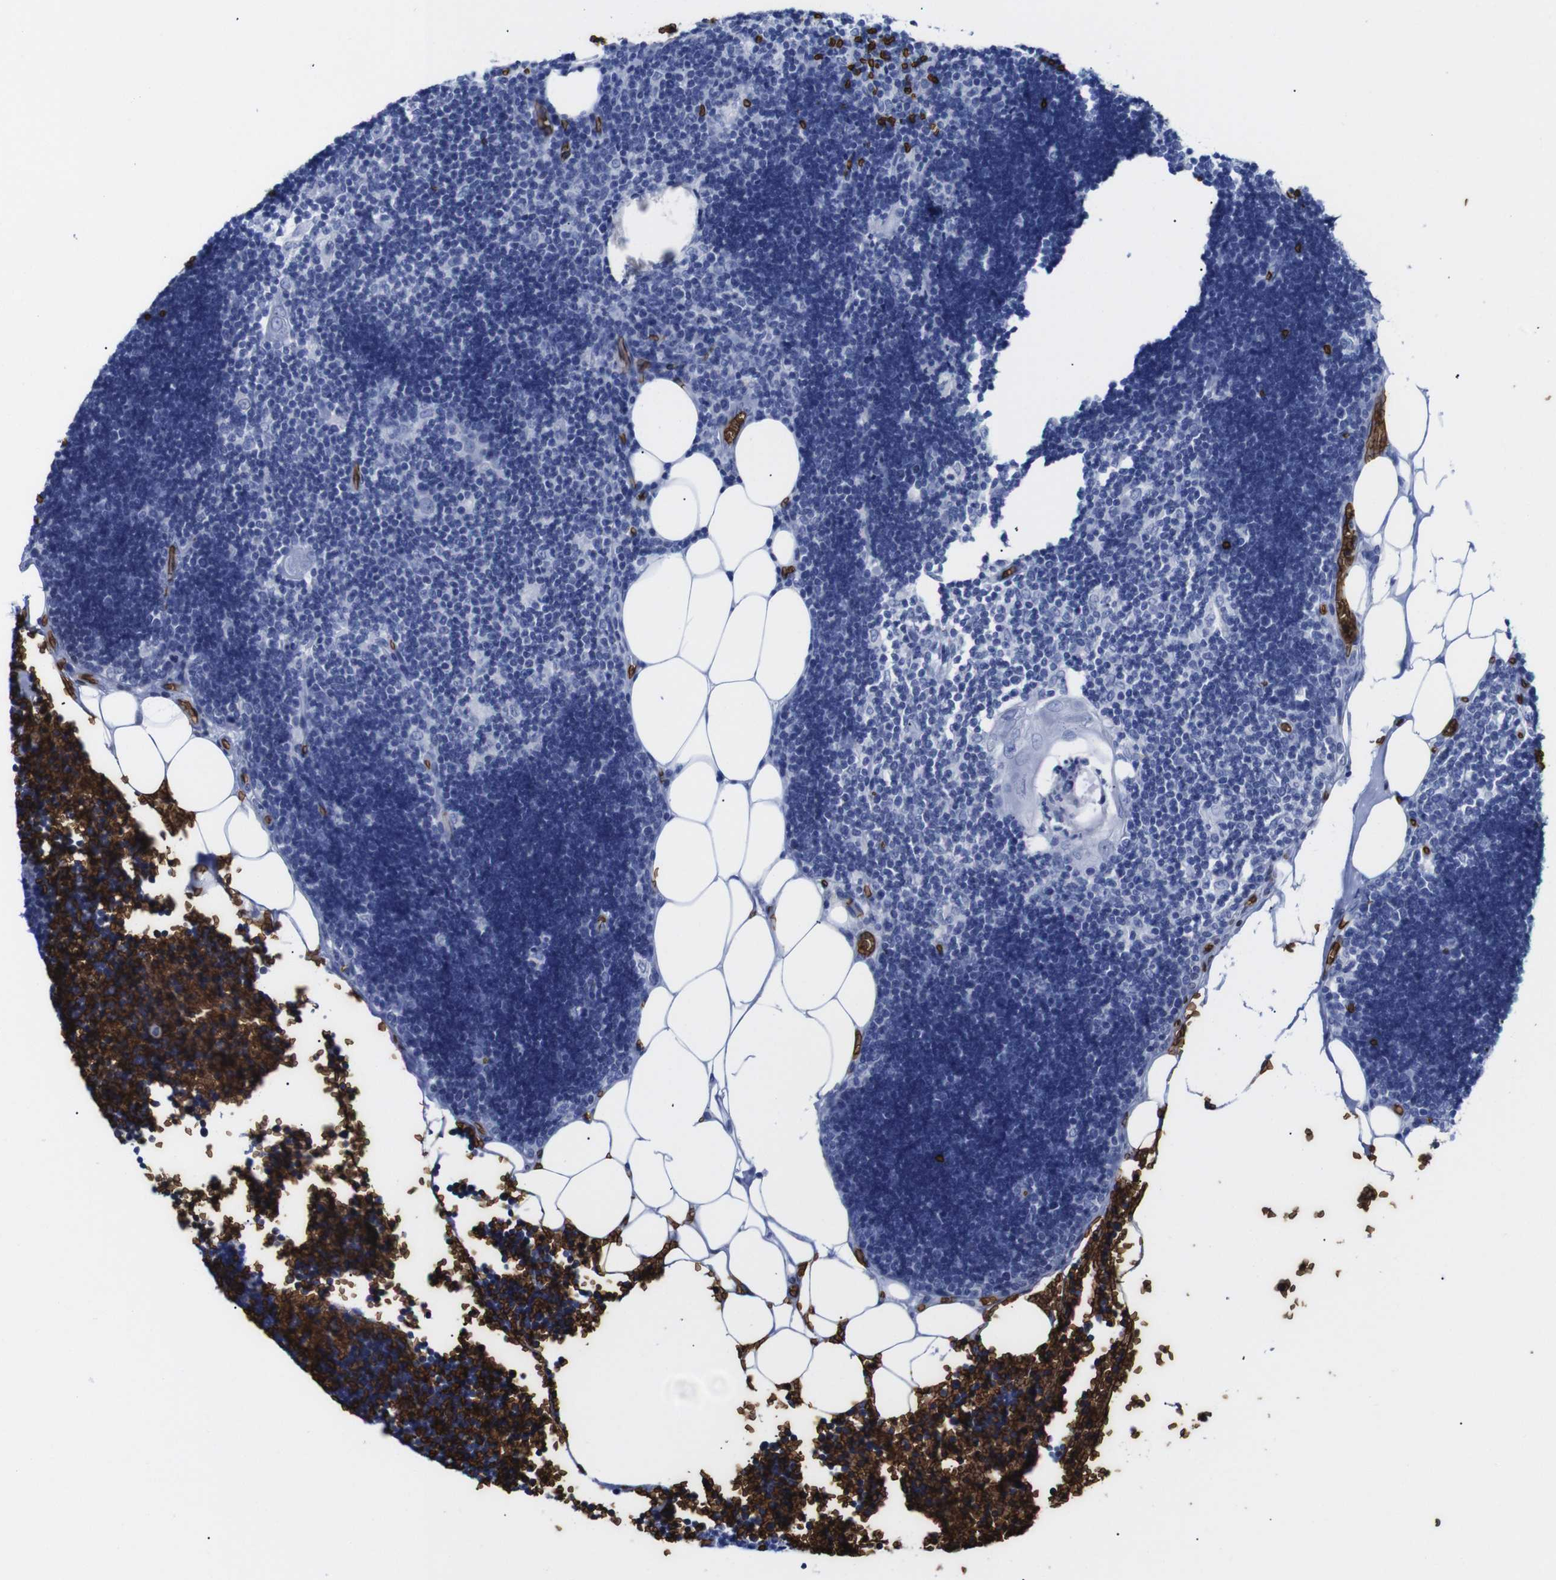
{"staining": {"intensity": "negative", "quantity": "none", "location": "none"}, "tissue": "lymph node", "cell_type": "Germinal center cells", "image_type": "normal", "snomed": [{"axis": "morphology", "description": "Normal tissue, NOS"}, {"axis": "topography", "description": "Lymph node"}], "caption": "Immunohistochemistry (IHC) of normal human lymph node demonstrates no expression in germinal center cells.", "gene": "S1PR2", "patient": {"sex": "male", "age": 33}}